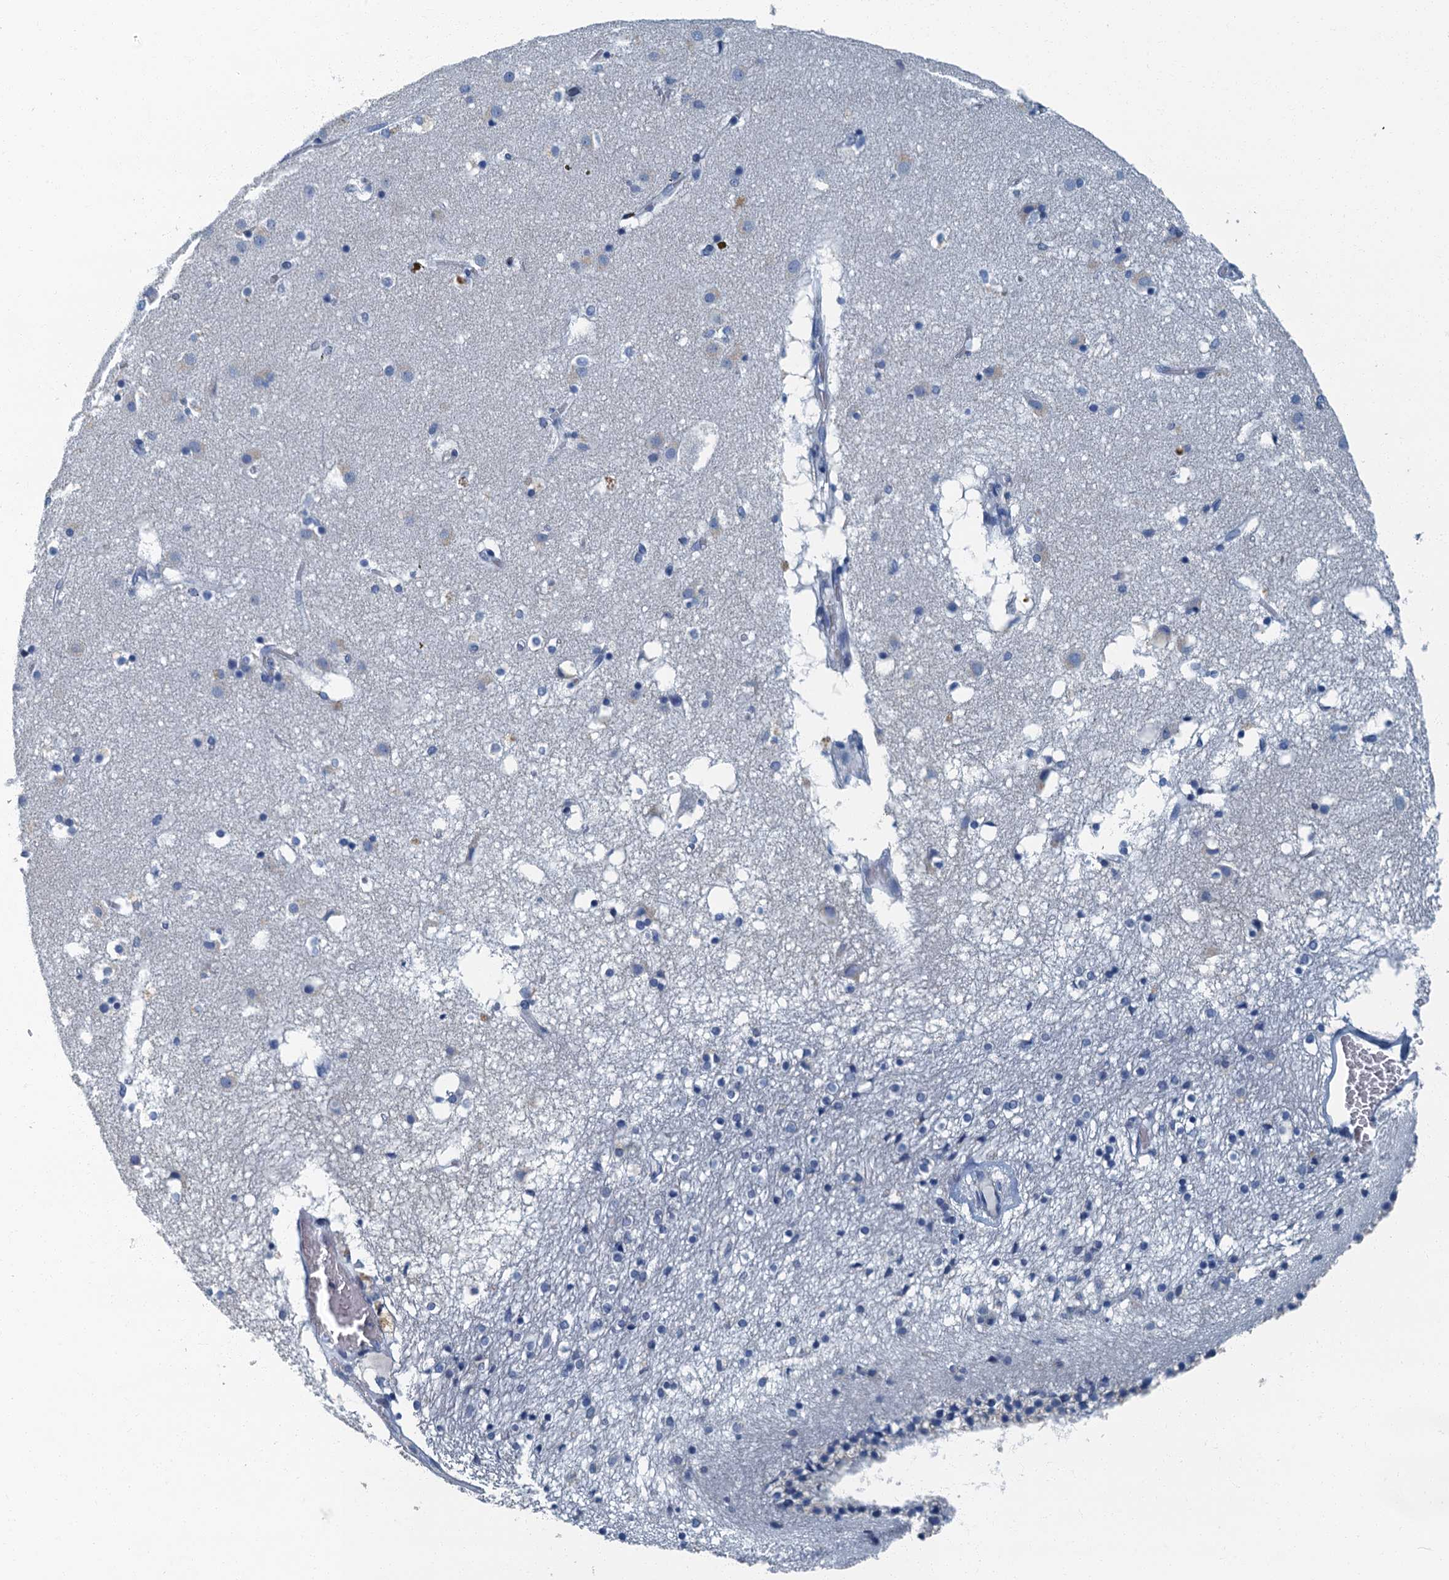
{"staining": {"intensity": "negative", "quantity": "none", "location": "none"}, "tissue": "caudate", "cell_type": "Glial cells", "image_type": "normal", "snomed": [{"axis": "morphology", "description": "Normal tissue, NOS"}, {"axis": "topography", "description": "Lateral ventricle wall"}], "caption": "This is an IHC histopathology image of benign human caudate. There is no positivity in glial cells.", "gene": "GADL1", "patient": {"sex": "male", "age": 70}}